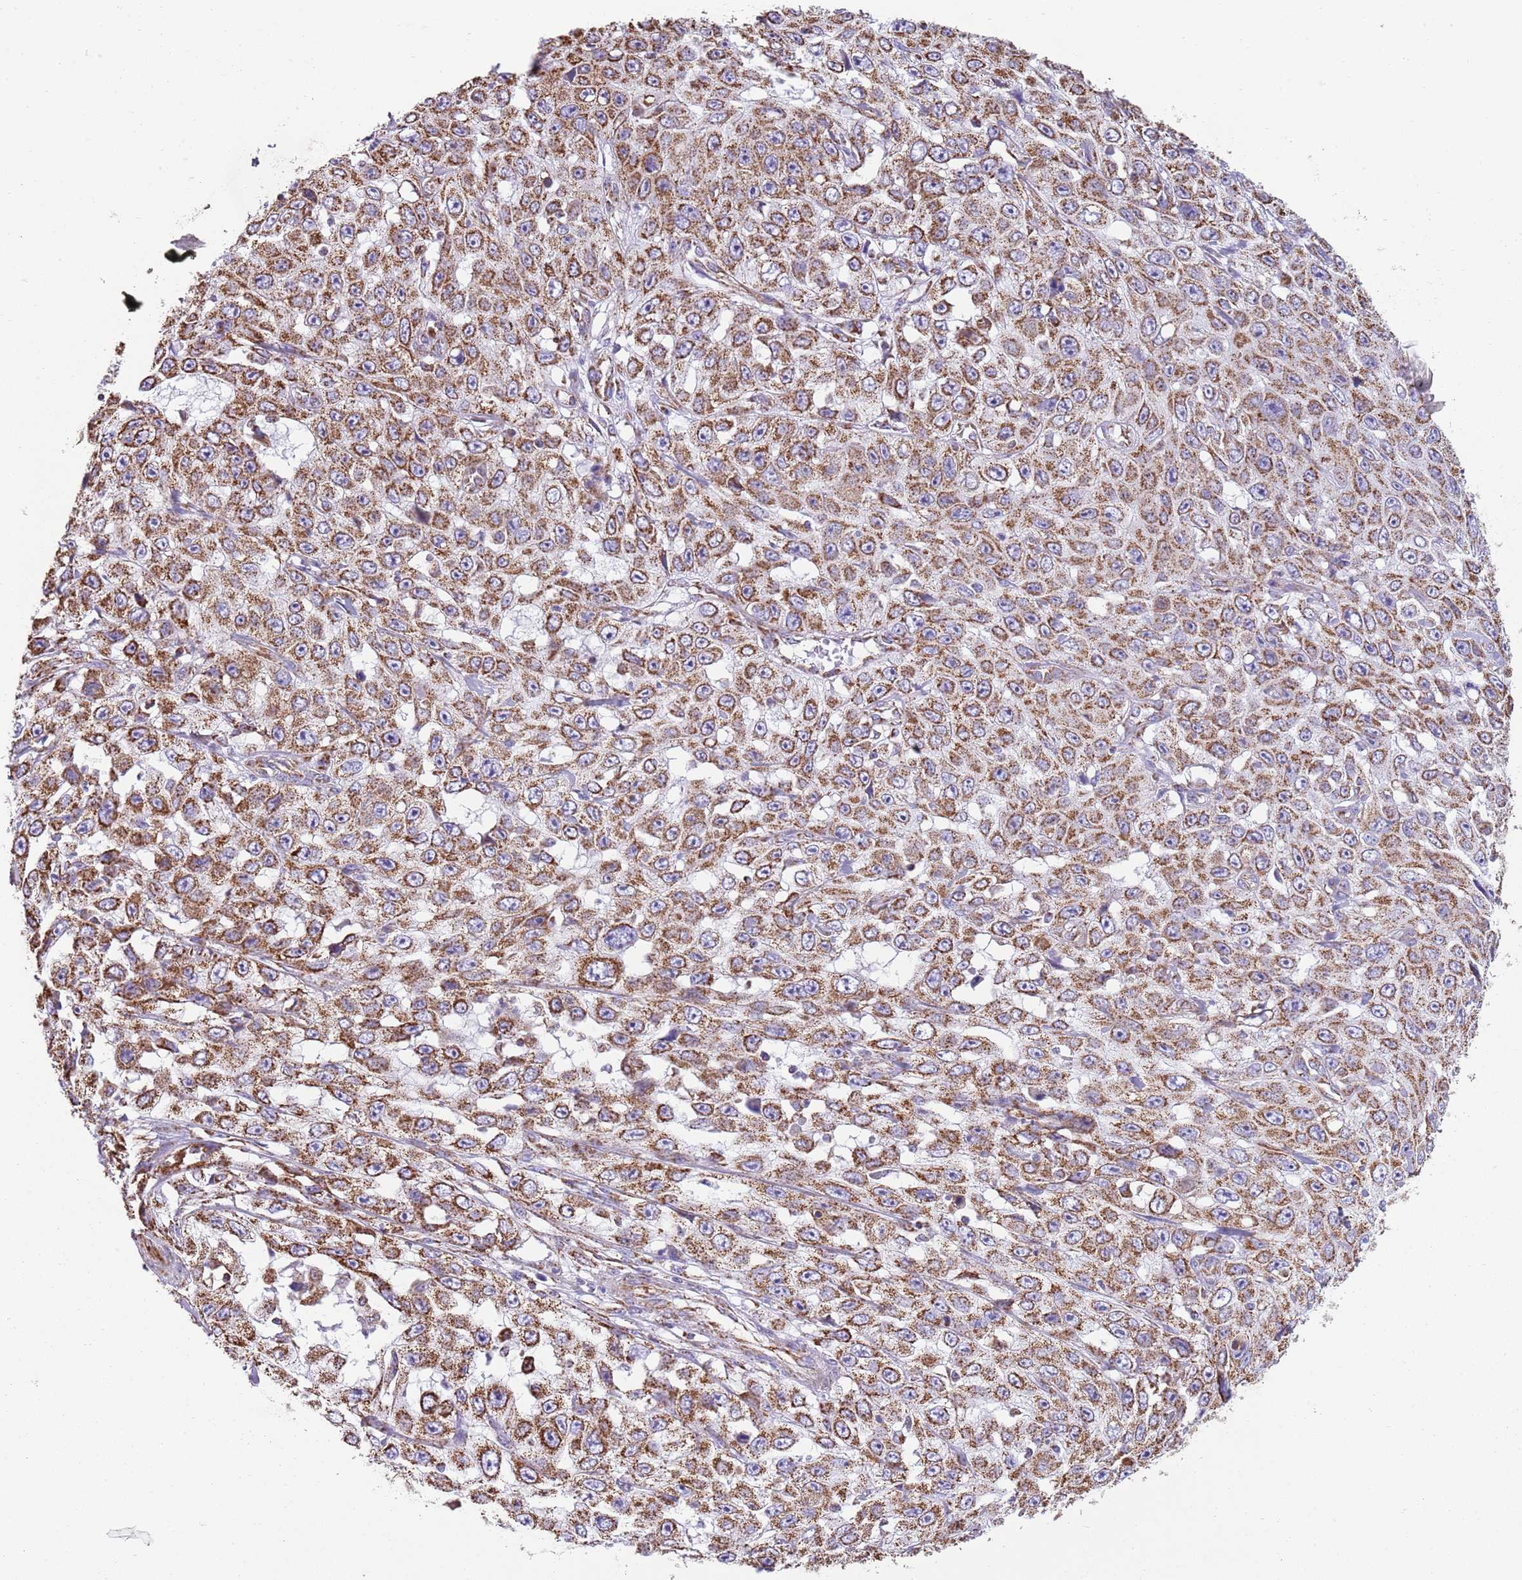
{"staining": {"intensity": "moderate", "quantity": ">75%", "location": "cytoplasmic/membranous"}, "tissue": "skin cancer", "cell_type": "Tumor cells", "image_type": "cancer", "snomed": [{"axis": "morphology", "description": "Squamous cell carcinoma, NOS"}, {"axis": "topography", "description": "Skin"}], "caption": "Protein expression by immunohistochemistry reveals moderate cytoplasmic/membranous positivity in about >75% of tumor cells in skin cancer.", "gene": "TTLL1", "patient": {"sex": "male", "age": 82}}